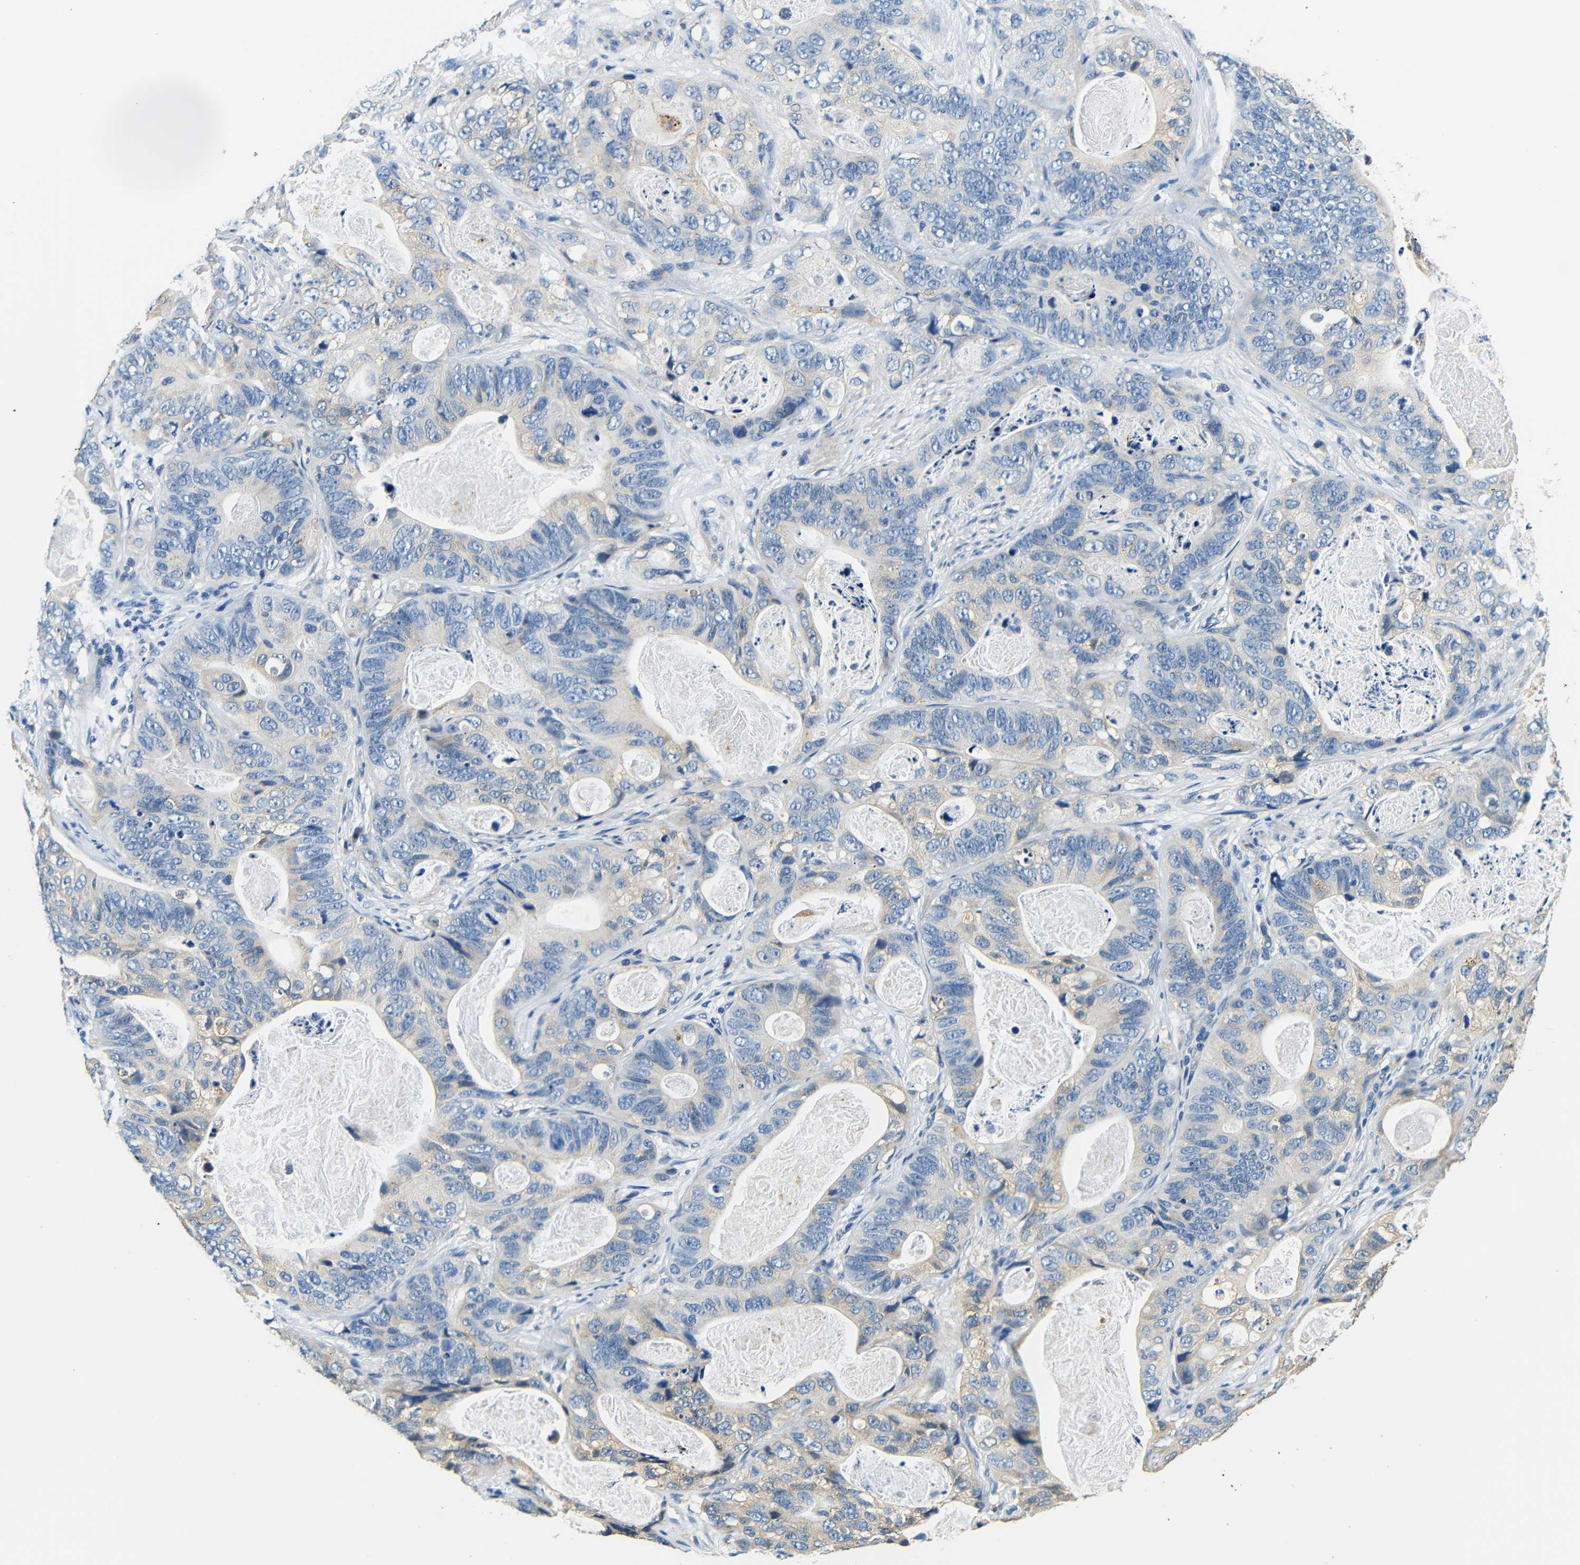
{"staining": {"intensity": "weak", "quantity": "<25%", "location": "cytoplasmic/membranous"}, "tissue": "stomach cancer", "cell_type": "Tumor cells", "image_type": "cancer", "snomed": [{"axis": "morphology", "description": "Adenocarcinoma, NOS"}, {"axis": "topography", "description": "Stomach"}], "caption": "Immunohistochemistry (IHC) of human adenocarcinoma (stomach) exhibits no positivity in tumor cells.", "gene": "FMO5", "patient": {"sex": "female", "age": 89}}